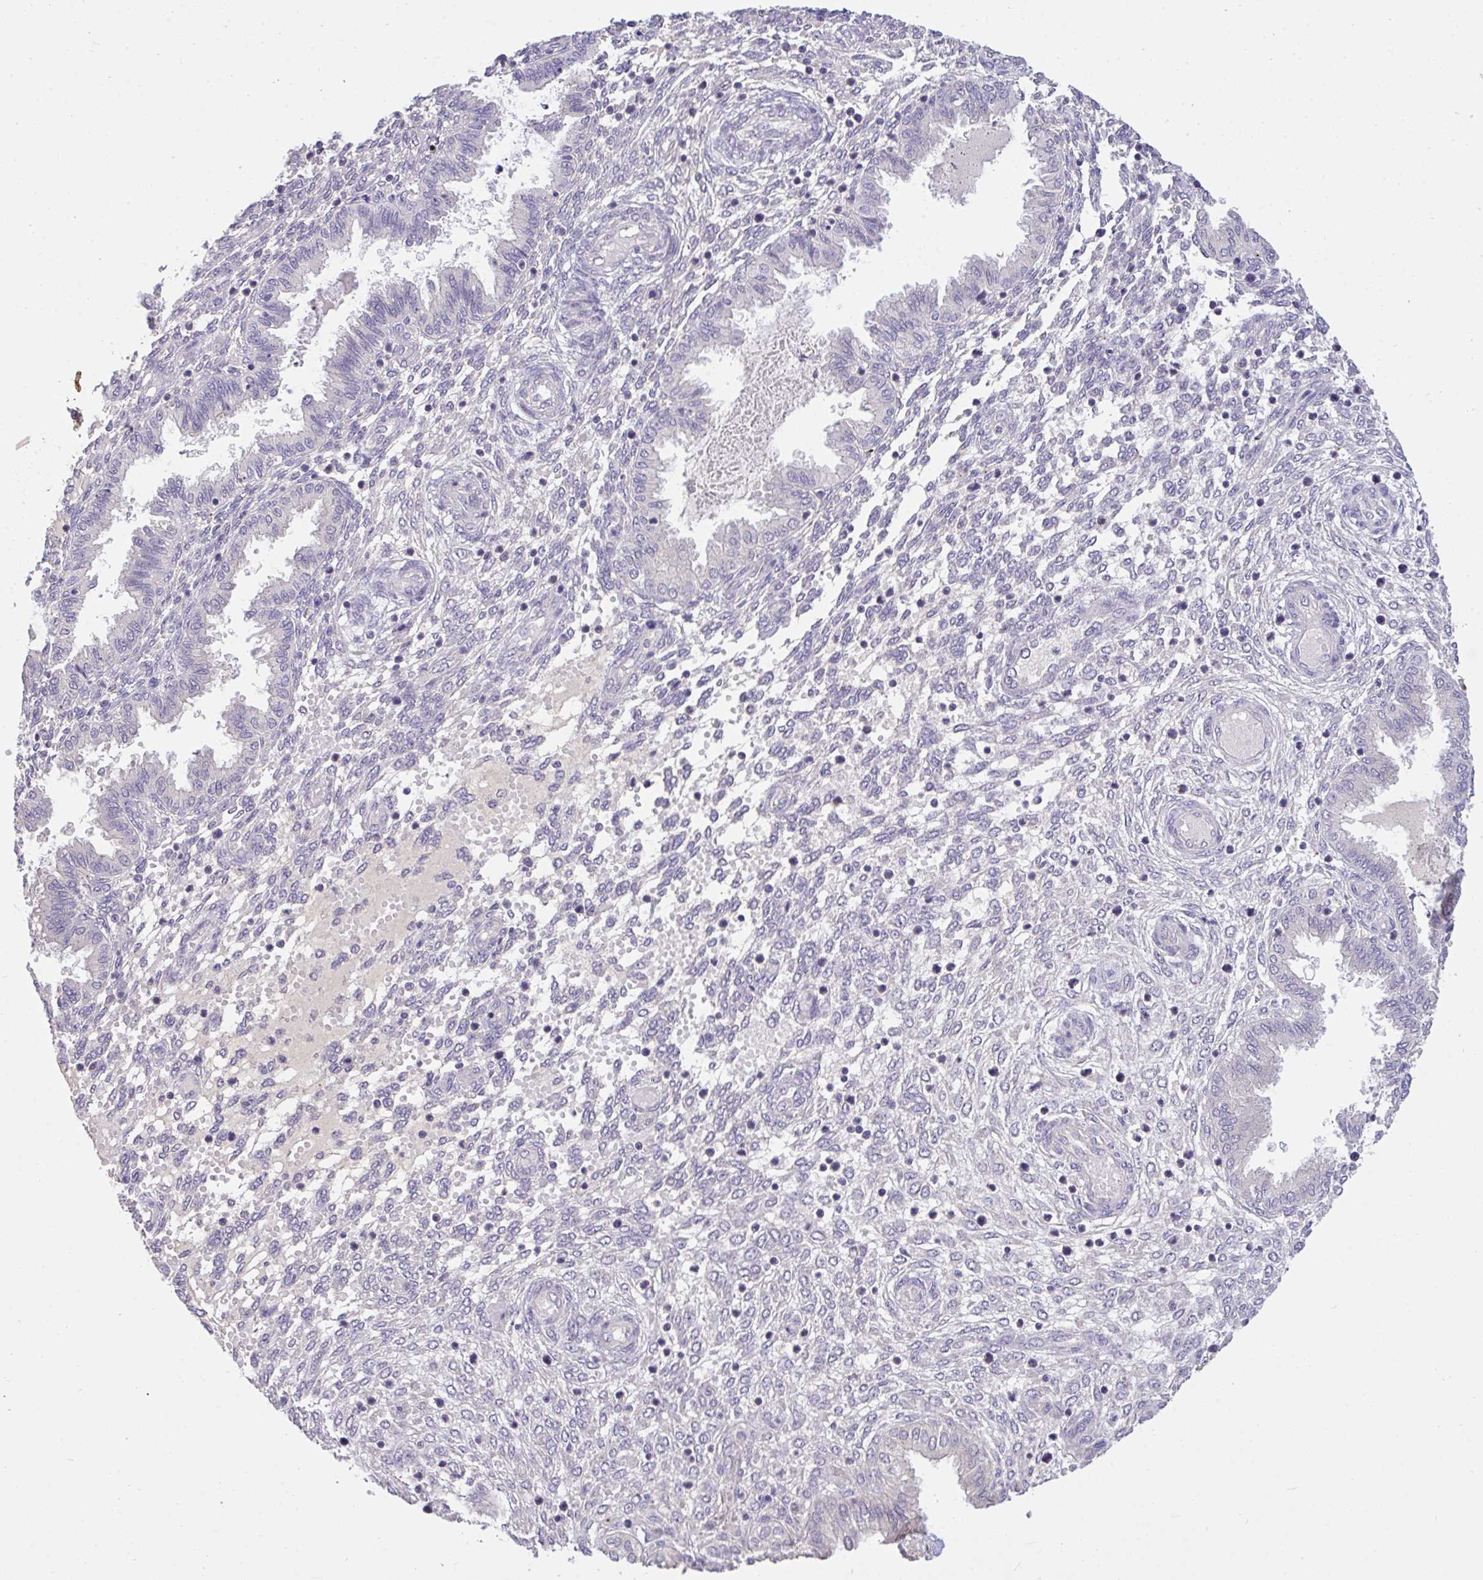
{"staining": {"intensity": "negative", "quantity": "none", "location": "none"}, "tissue": "endometrium", "cell_type": "Cells in endometrial stroma", "image_type": "normal", "snomed": [{"axis": "morphology", "description": "Normal tissue, NOS"}, {"axis": "topography", "description": "Endometrium"}], "caption": "Immunohistochemistry image of benign endometrium: endometrium stained with DAB (3,3'-diaminobenzidine) shows no significant protein expression in cells in endometrial stroma. (DAB immunohistochemistry (IHC) with hematoxylin counter stain).", "gene": "C19orf54", "patient": {"sex": "female", "age": 33}}